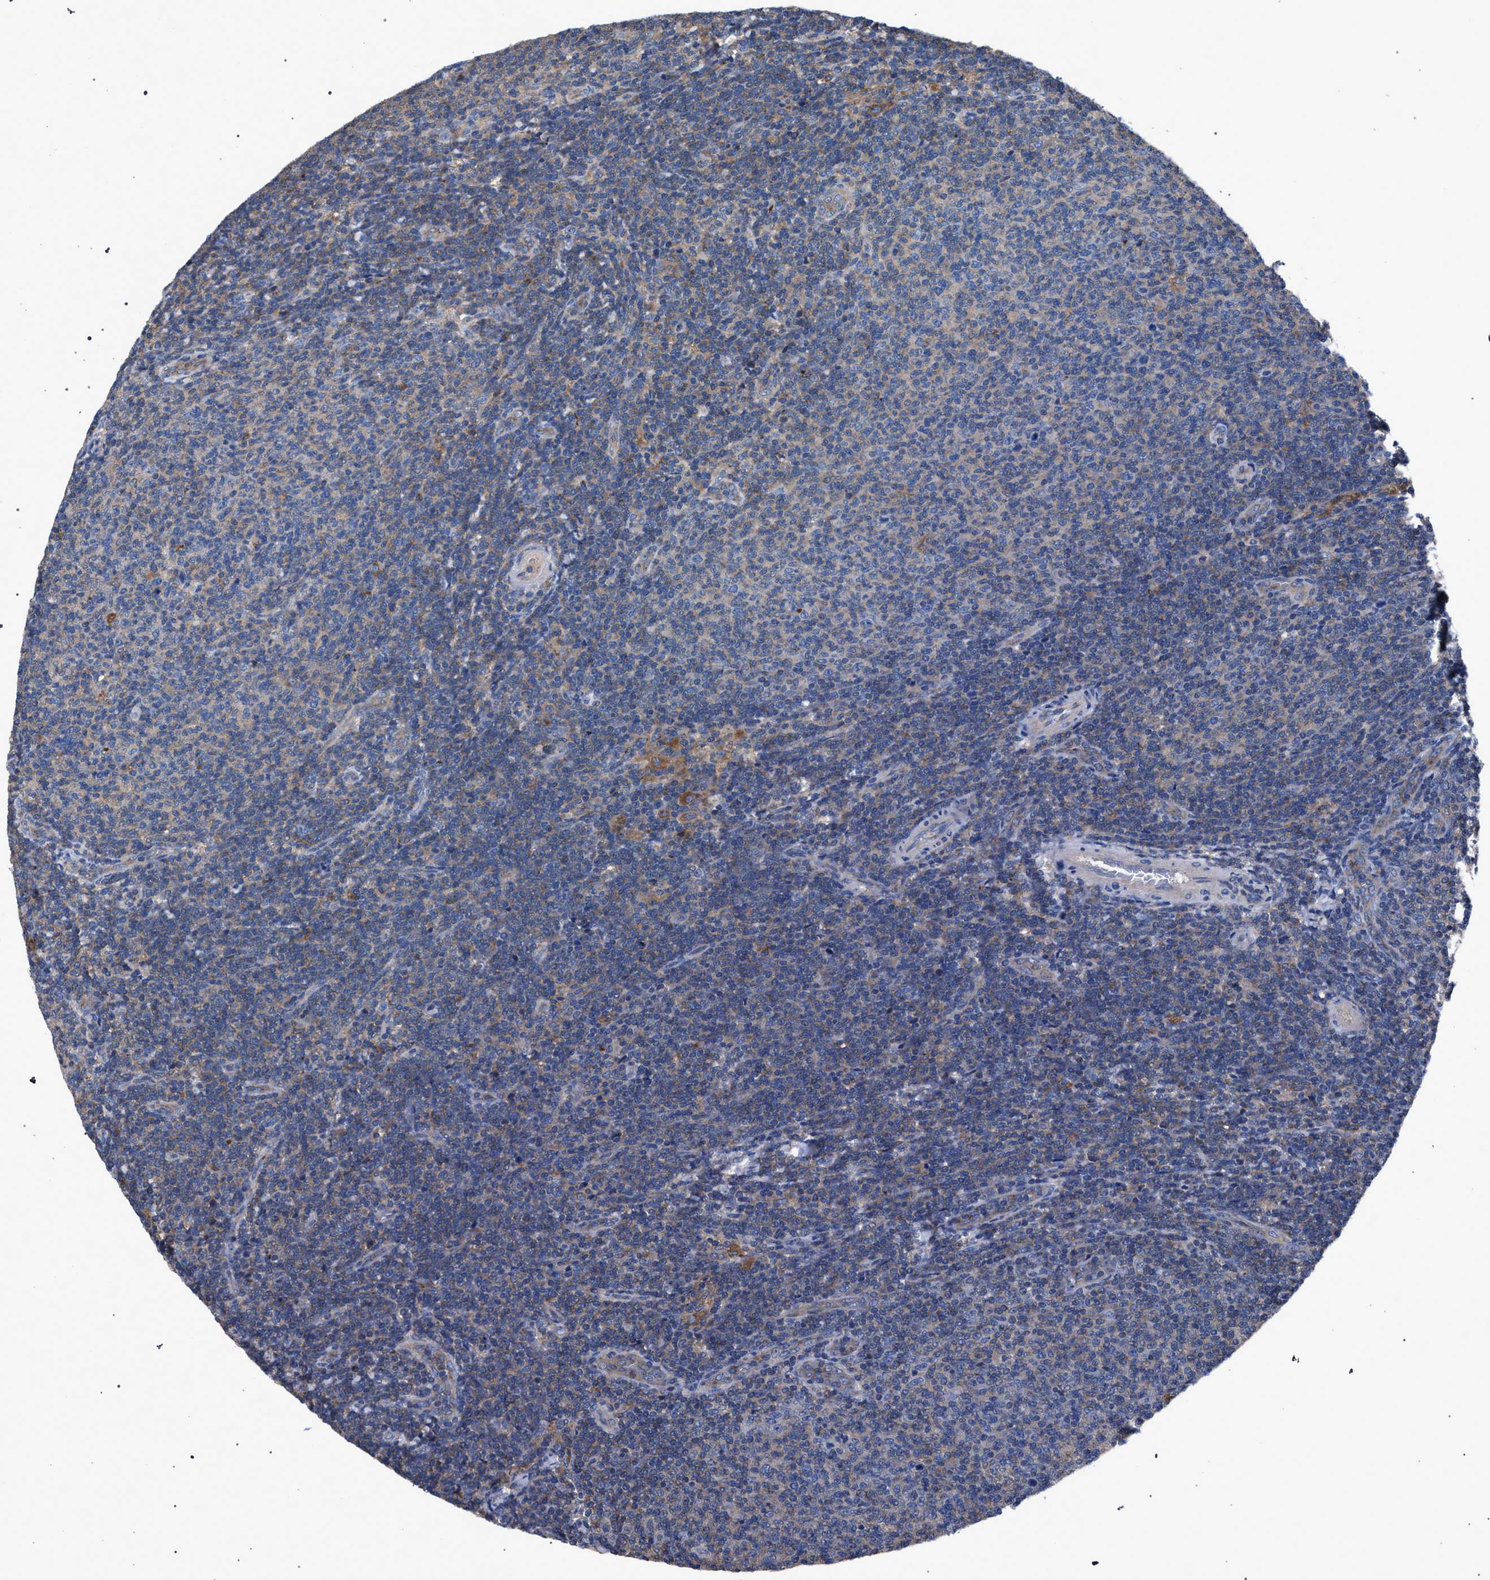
{"staining": {"intensity": "weak", "quantity": "25%-75%", "location": "cytoplasmic/membranous"}, "tissue": "lymphoma", "cell_type": "Tumor cells", "image_type": "cancer", "snomed": [{"axis": "morphology", "description": "Malignant lymphoma, non-Hodgkin's type, Low grade"}, {"axis": "topography", "description": "Lymph node"}], "caption": "Malignant lymphoma, non-Hodgkin's type (low-grade) stained with immunohistochemistry (IHC) reveals weak cytoplasmic/membranous expression in about 25%-75% of tumor cells.", "gene": "ATP6V0A1", "patient": {"sex": "male", "age": 66}}